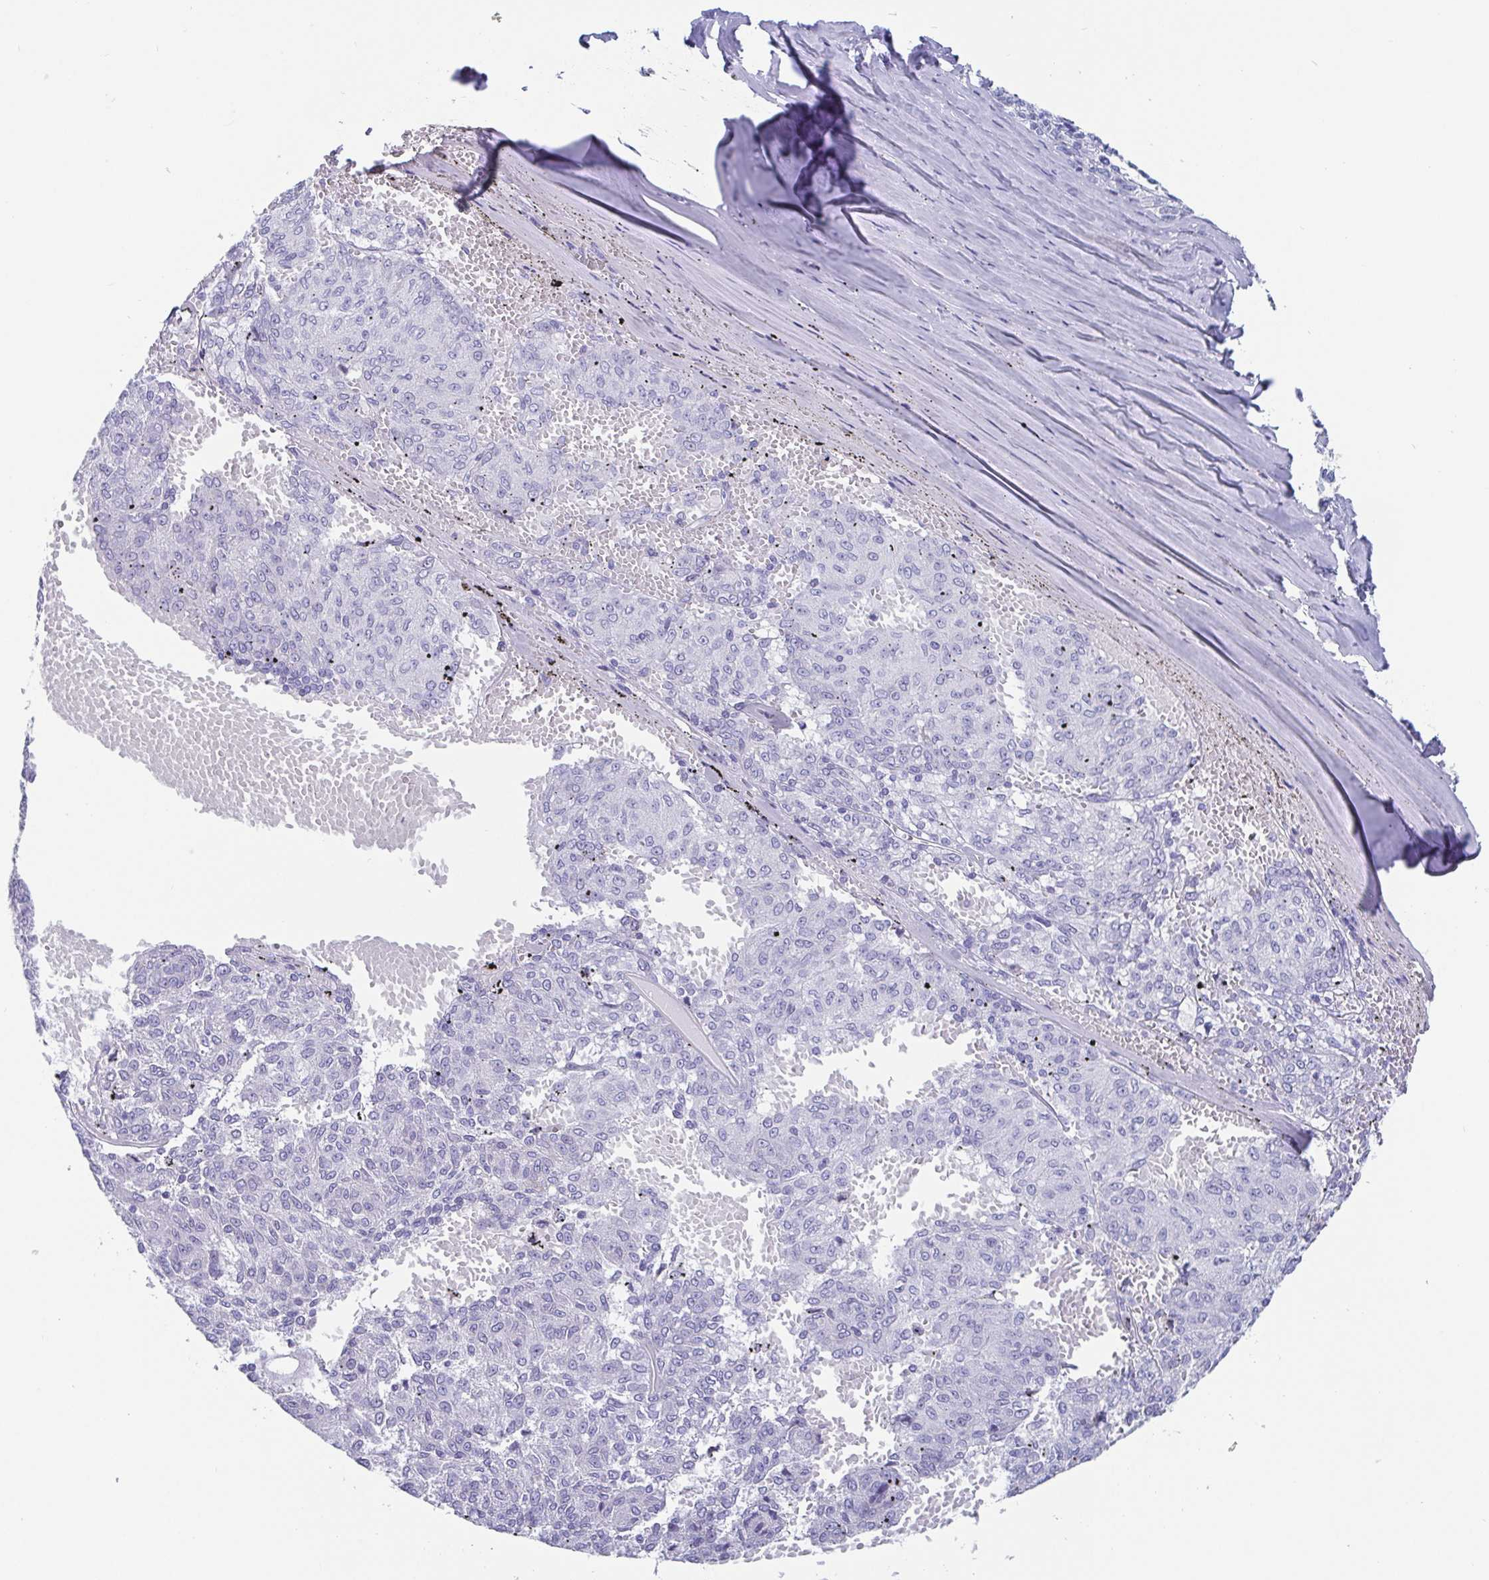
{"staining": {"intensity": "negative", "quantity": "none", "location": "none"}, "tissue": "melanoma", "cell_type": "Tumor cells", "image_type": "cancer", "snomed": [{"axis": "morphology", "description": "Malignant melanoma, NOS"}, {"axis": "topography", "description": "Skin"}], "caption": "This image is of malignant melanoma stained with IHC to label a protein in brown with the nuclei are counter-stained blue. There is no positivity in tumor cells.", "gene": "SCGN", "patient": {"sex": "female", "age": 72}}